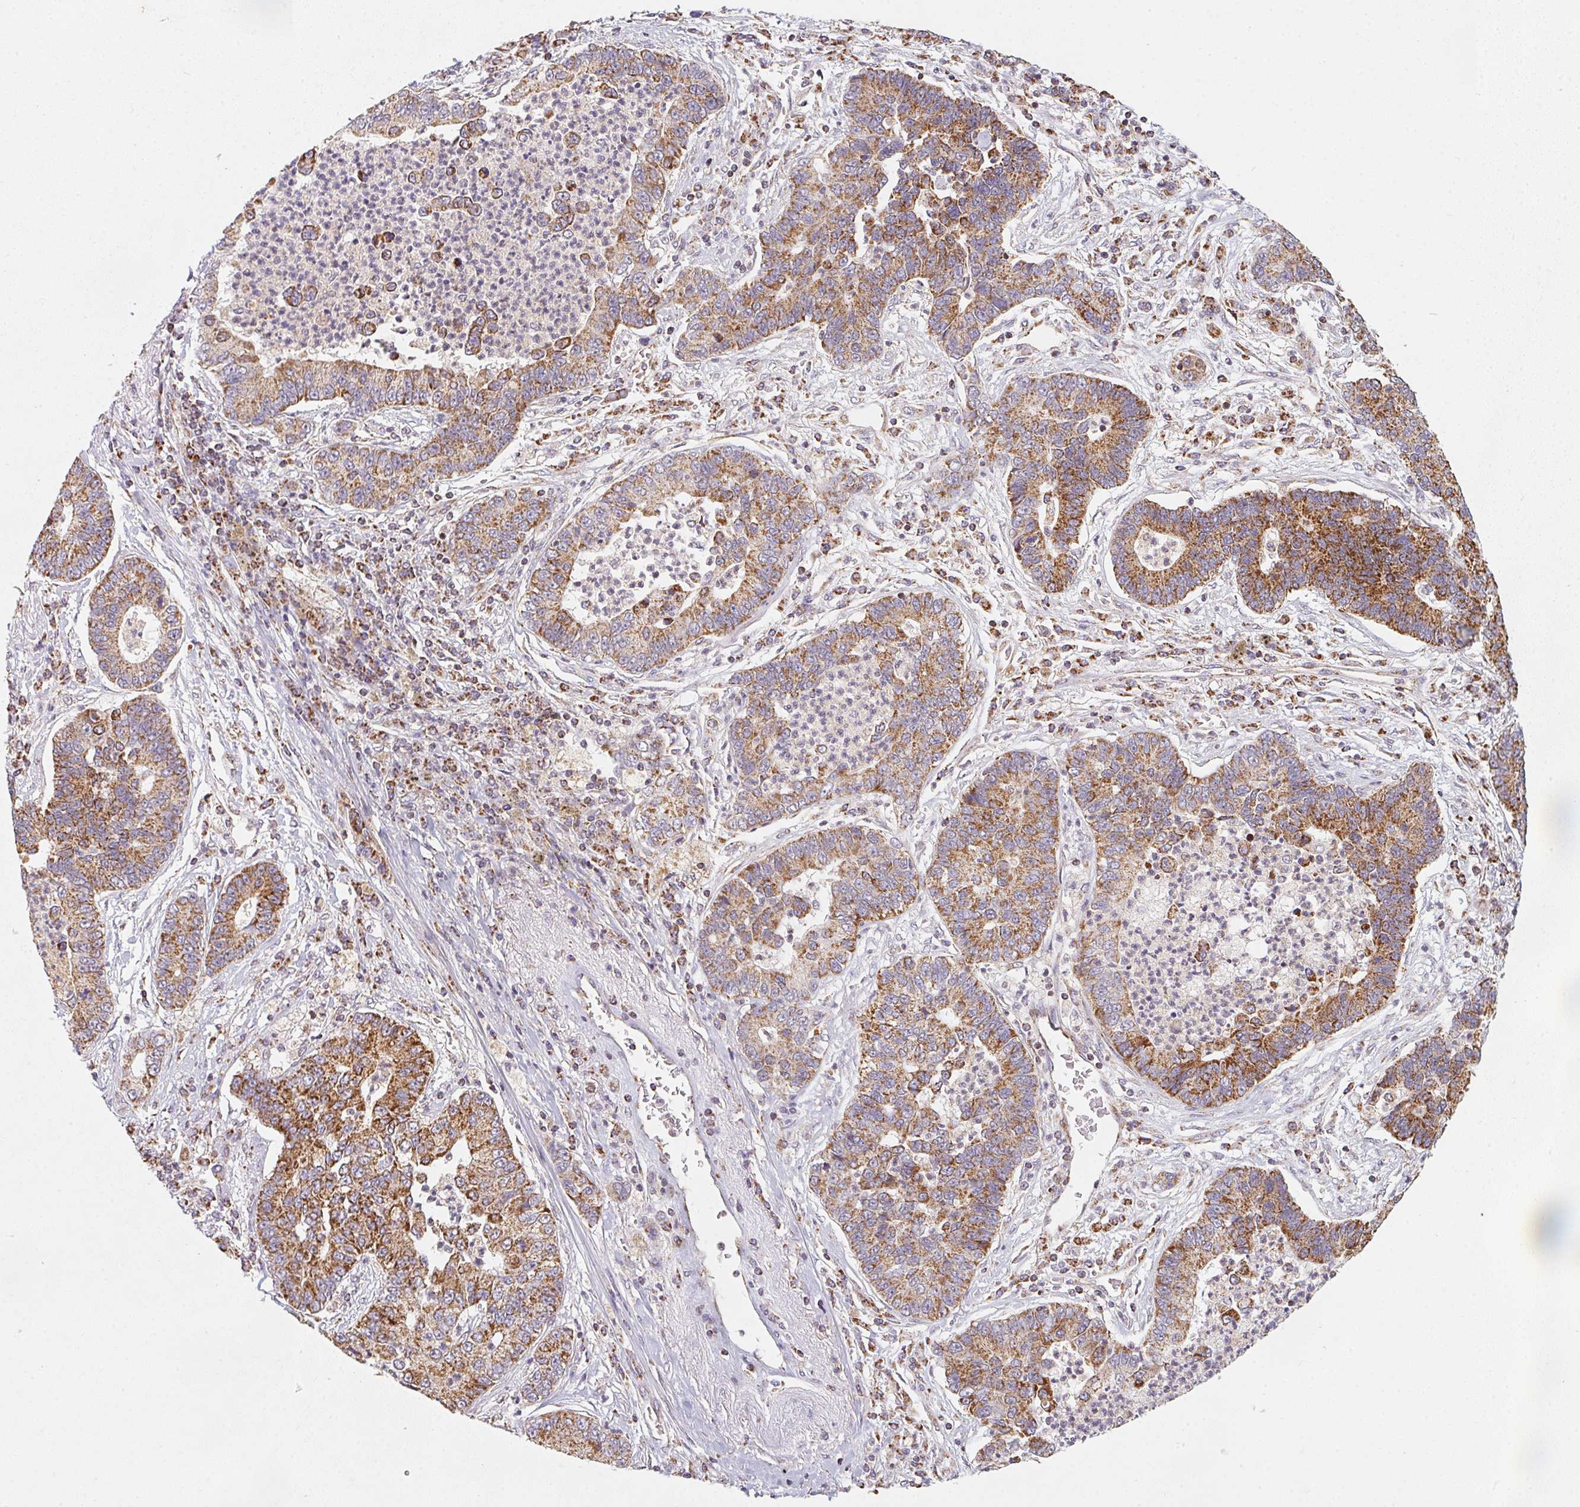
{"staining": {"intensity": "moderate", "quantity": ">75%", "location": "cytoplasmic/membranous"}, "tissue": "lung cancer", "cell_type": "Tumor cells", "image_type": "cancer", "snomed": [{"axis": "morphology", "description": "Adenocarcinoma, NOS"}, {"axis": "topography", "description": "Lung"}], "caption": "Protein expression analysis of human adenocarcinoma (lung) reveals moderate cytoplasmic/membranous expression in approximately >75% of tumor cells.", "gene": "NDUFS6", "patient": {"sex": "female", "age": 57}}